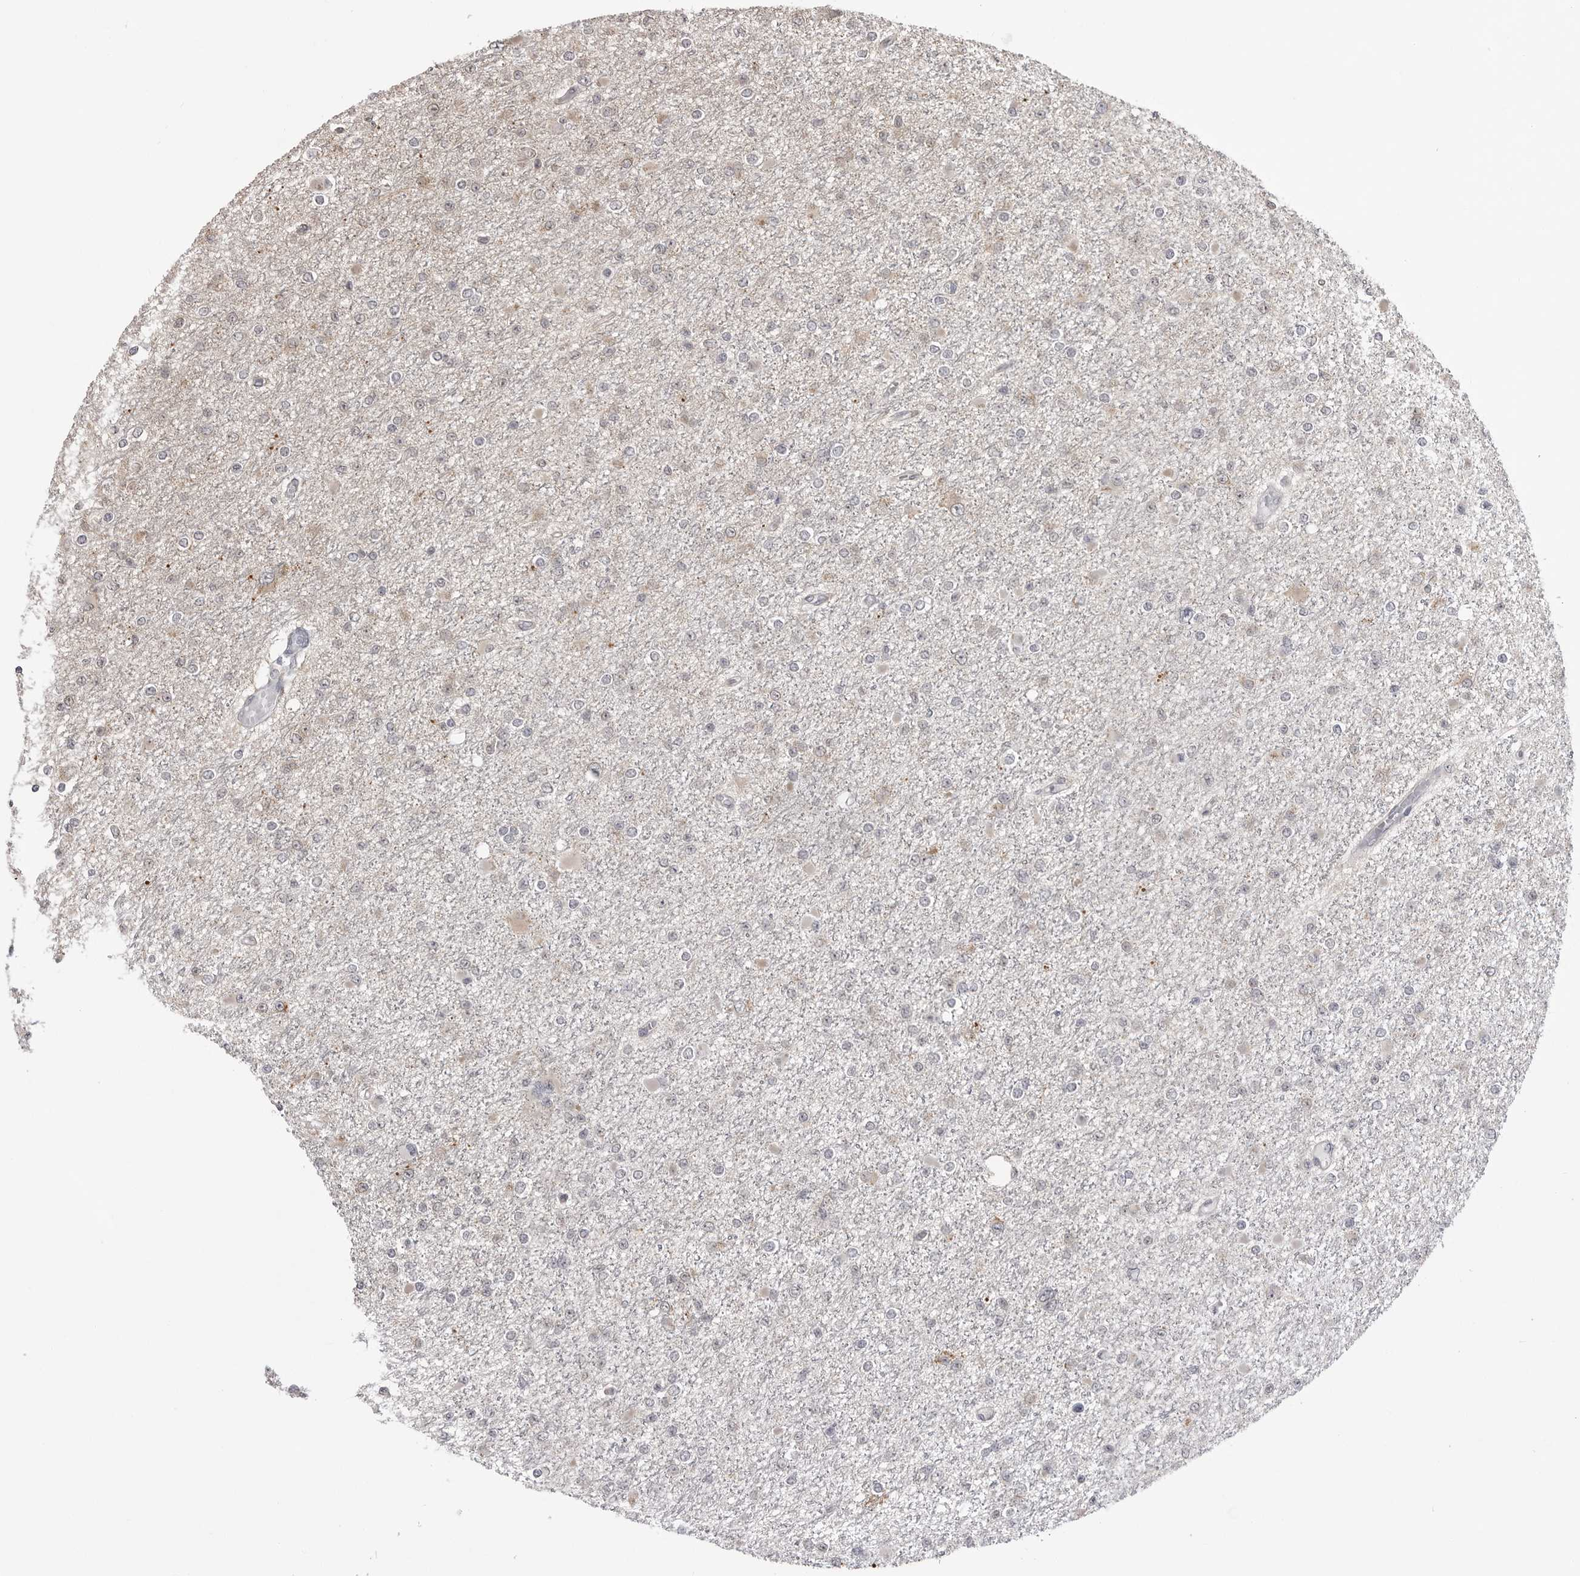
{"staining": {"intensity": "negative", "quantity": "none", "location": "none"}, "tissue": "glioma", "cell_type": "Tumor cells", "image_type": "cancer", "snomed": [{"axis": "morphology", "description": "Glioma, malignant, Low grade"}, {"axis": "topography", "description": "Brain"}], "caption": "Glioma stained for a protein using IHC shows no staining tumor cells.", "gene": "FH", "patient": {"sex": "female", "age": 22}}